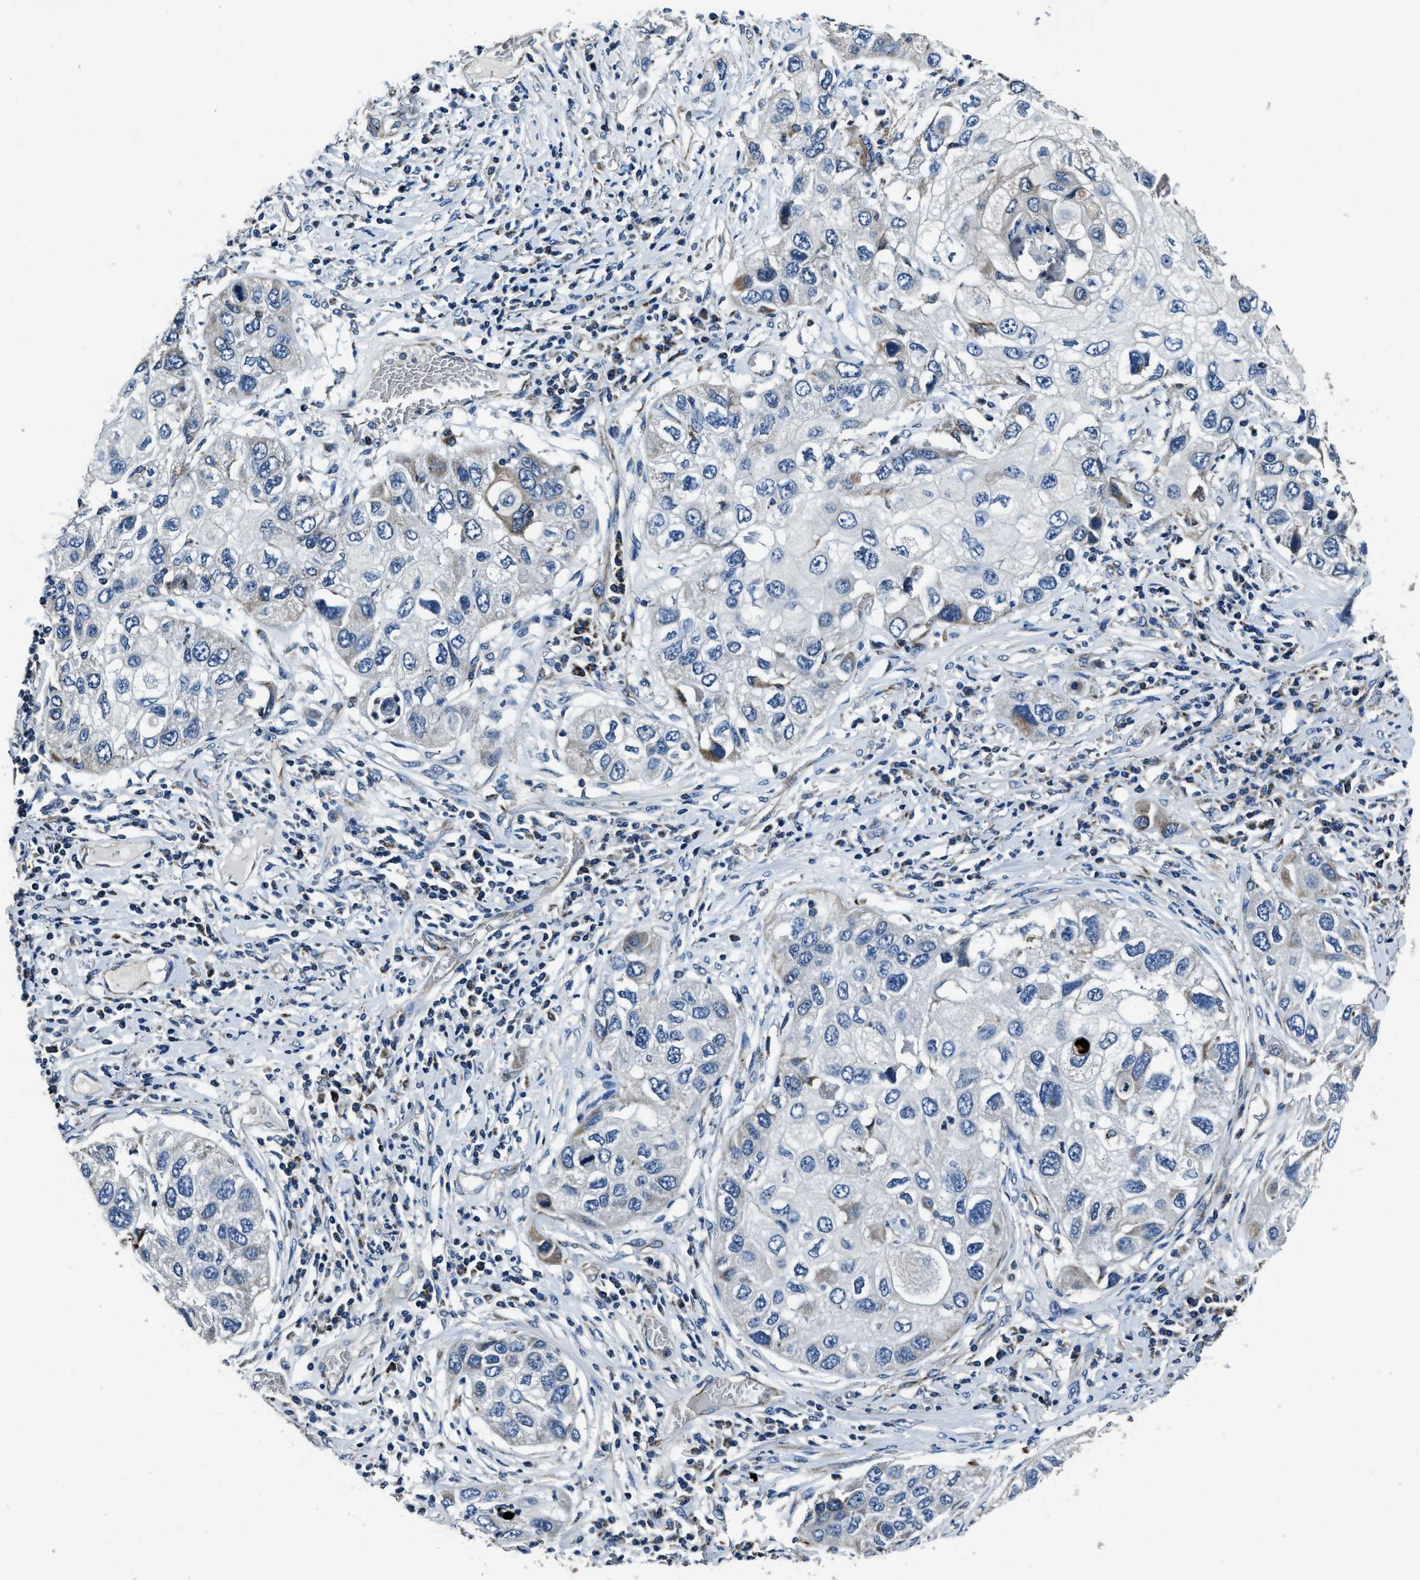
{"staining": {"intensity": "negative", "quantity": "none", "location": "none"}, "tissue": "lung cancer", "cell_type": "Tumor cells", "image_type": "cancer", "snomed": [{"axis": "morphology", "description": "Squamous cell carcinoma, NOS"}, {"axis": "topography", "description": "Lung"}], "caption": "This is a histopathology image of immunohistochemistry (IHC) staining of lung squamous cell carcinoma, which shows no staining in tumor cells.", "gene": "OGDH", "patient": {"sex": "male", "age": 71}}